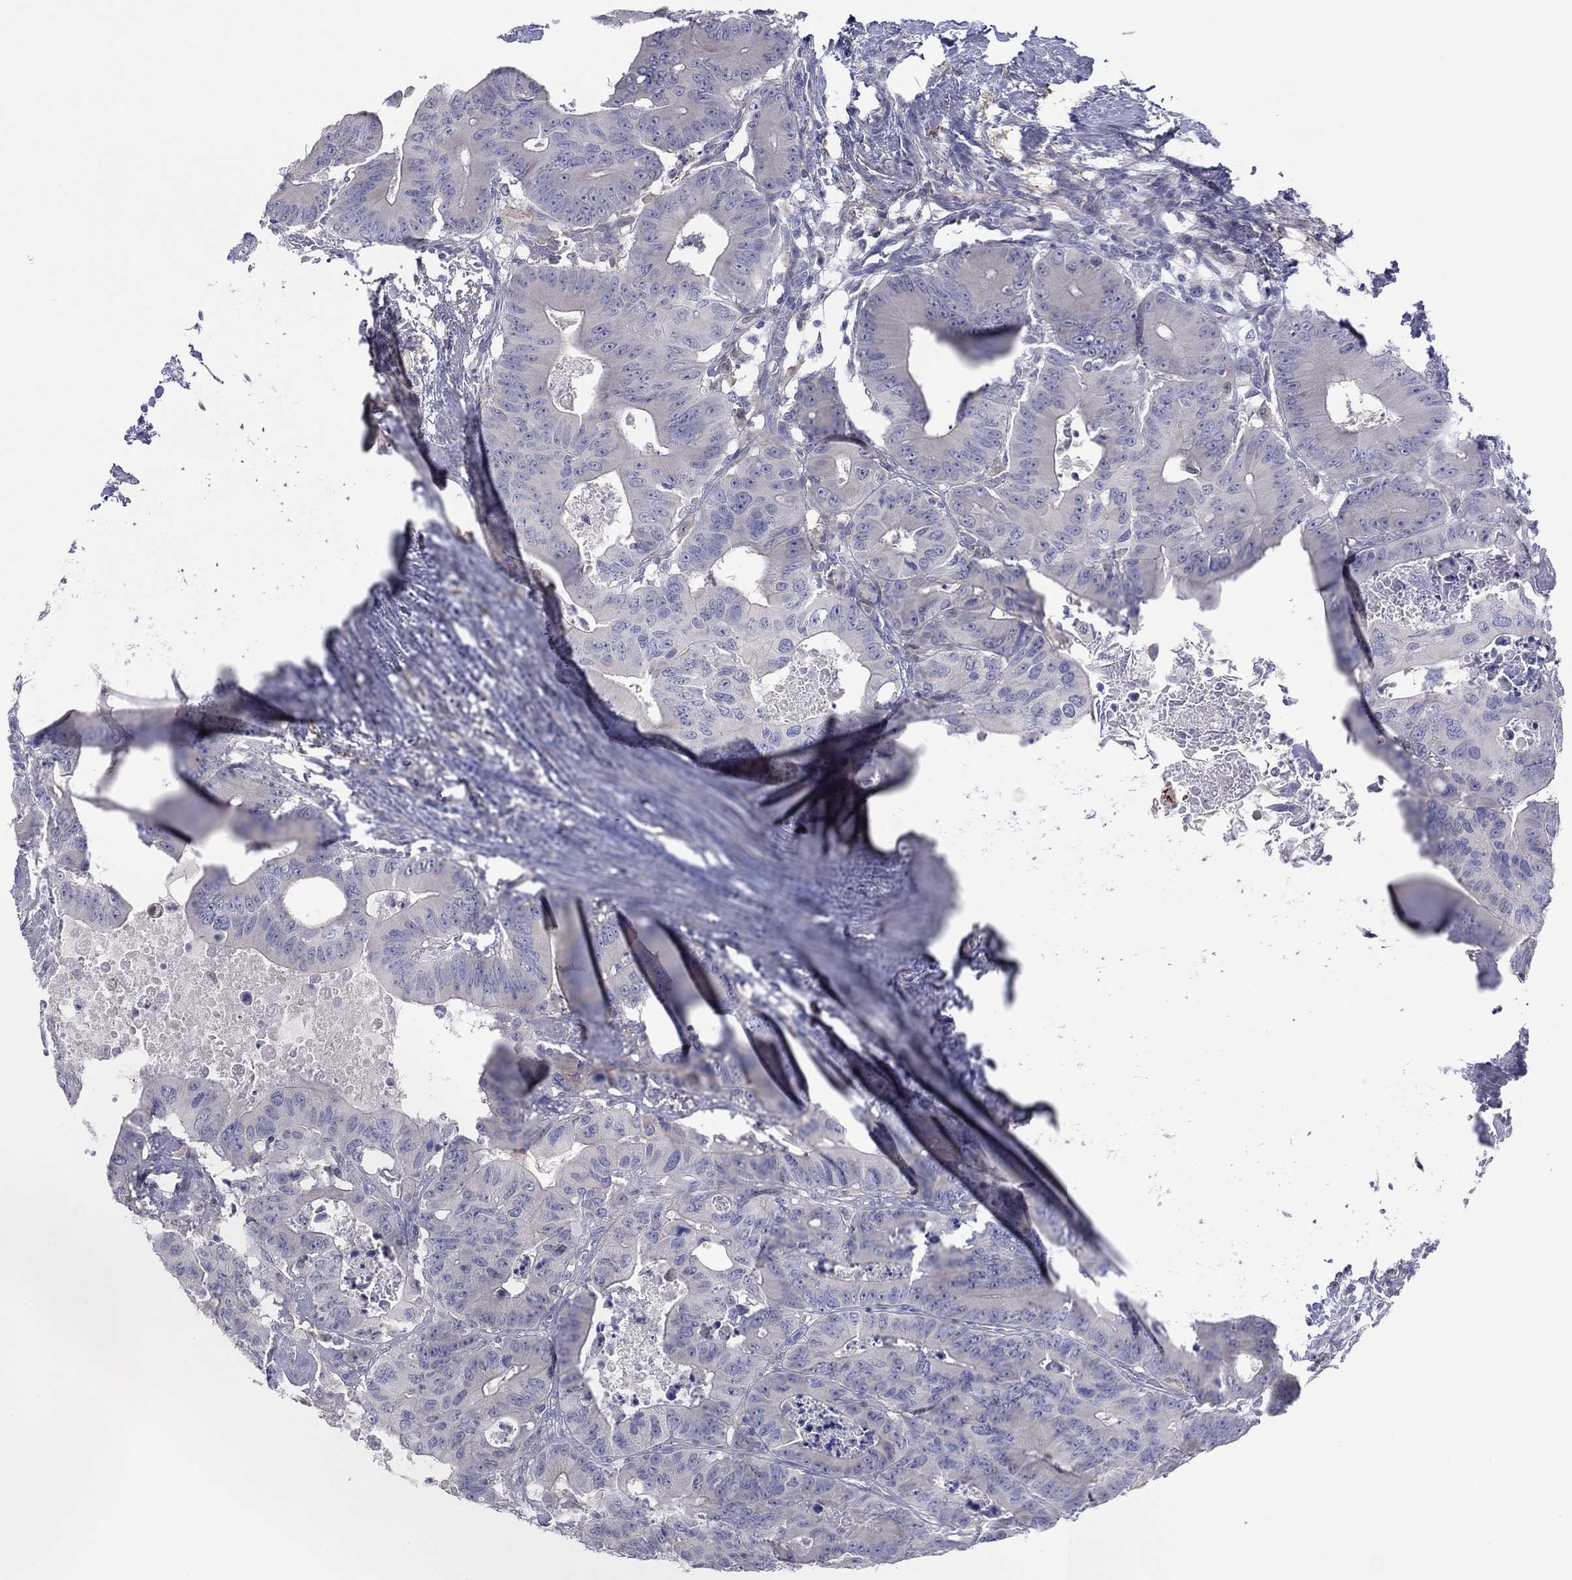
{"staining": {"intensity": "negative", "quantity": "none", "location": "none"}, "tissue": "colorectal cancer", "cell_type": "Tumor cells", "image_type": "cancer", "snomed": [{"axis": "morphology", "description": "Adenocarcinoma, NOS"}, {"axis": "topography", "description": "Rectum"}], "caption": "IHC of colorectal cancer (adenocarcinoma) reveals no positivity in tumor cells. (Stains: DAB IHC with hematoxylin counter stain, Microscopy: brightfield microscopy at high magnification).", "gene": "CYP2B6", "patient": {"sex": "male", "age": 64}}